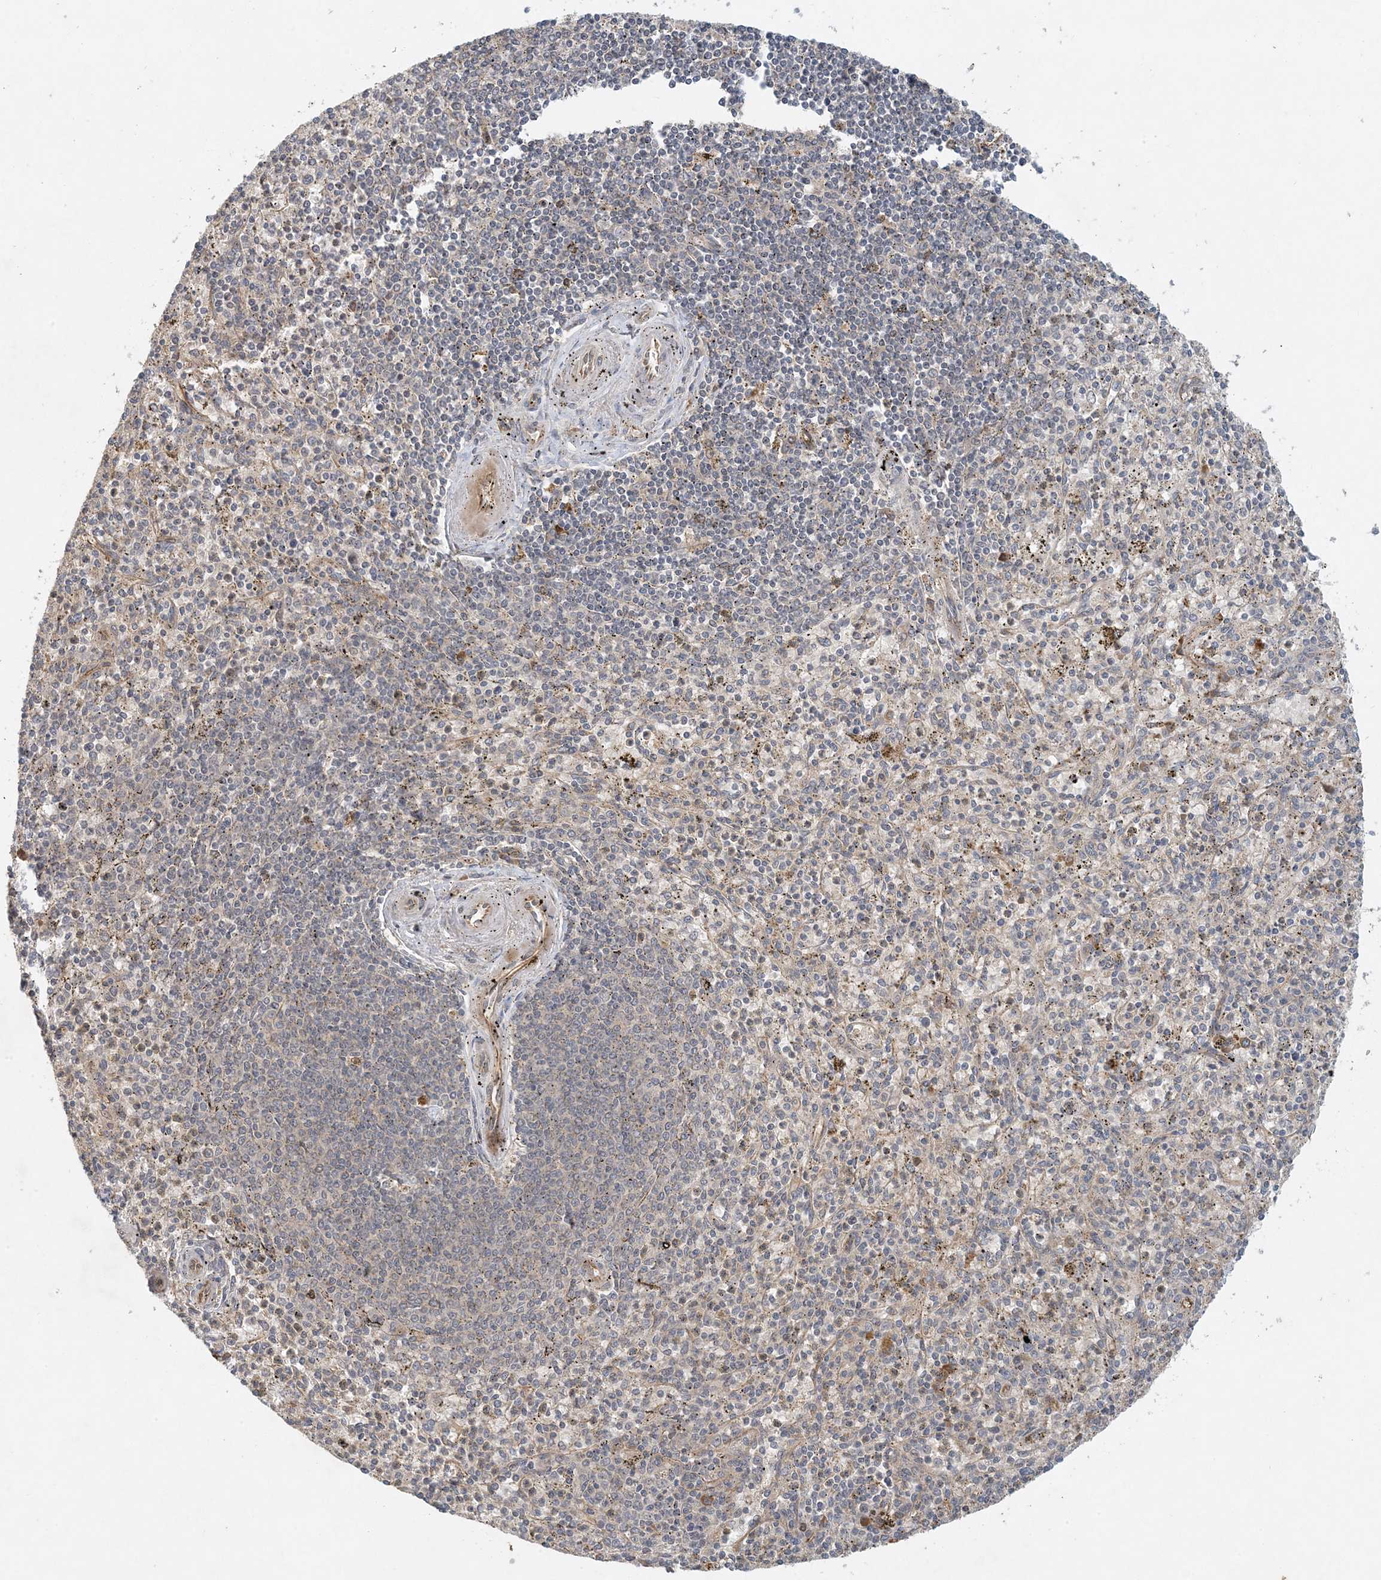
{"staining": {"intensity": "negative", "quantity": "none", "location": "none"}, "tissue": "spleen", "cell_type": "Cells in red pulp", "image_type": "normal", "snomed": [{"axis": "morphology", "description": "Normal tissue, NOS"}, {"axis": "topography", "description": "Spleen"}], "caption": "IHC photomicrograph of normal spleen: human spleen stained with DAB exhibits no significant protein positivity in cells in red pulp.", "gene": "ZCCHC4", "patient": {"sex": "male", "age": 72}}